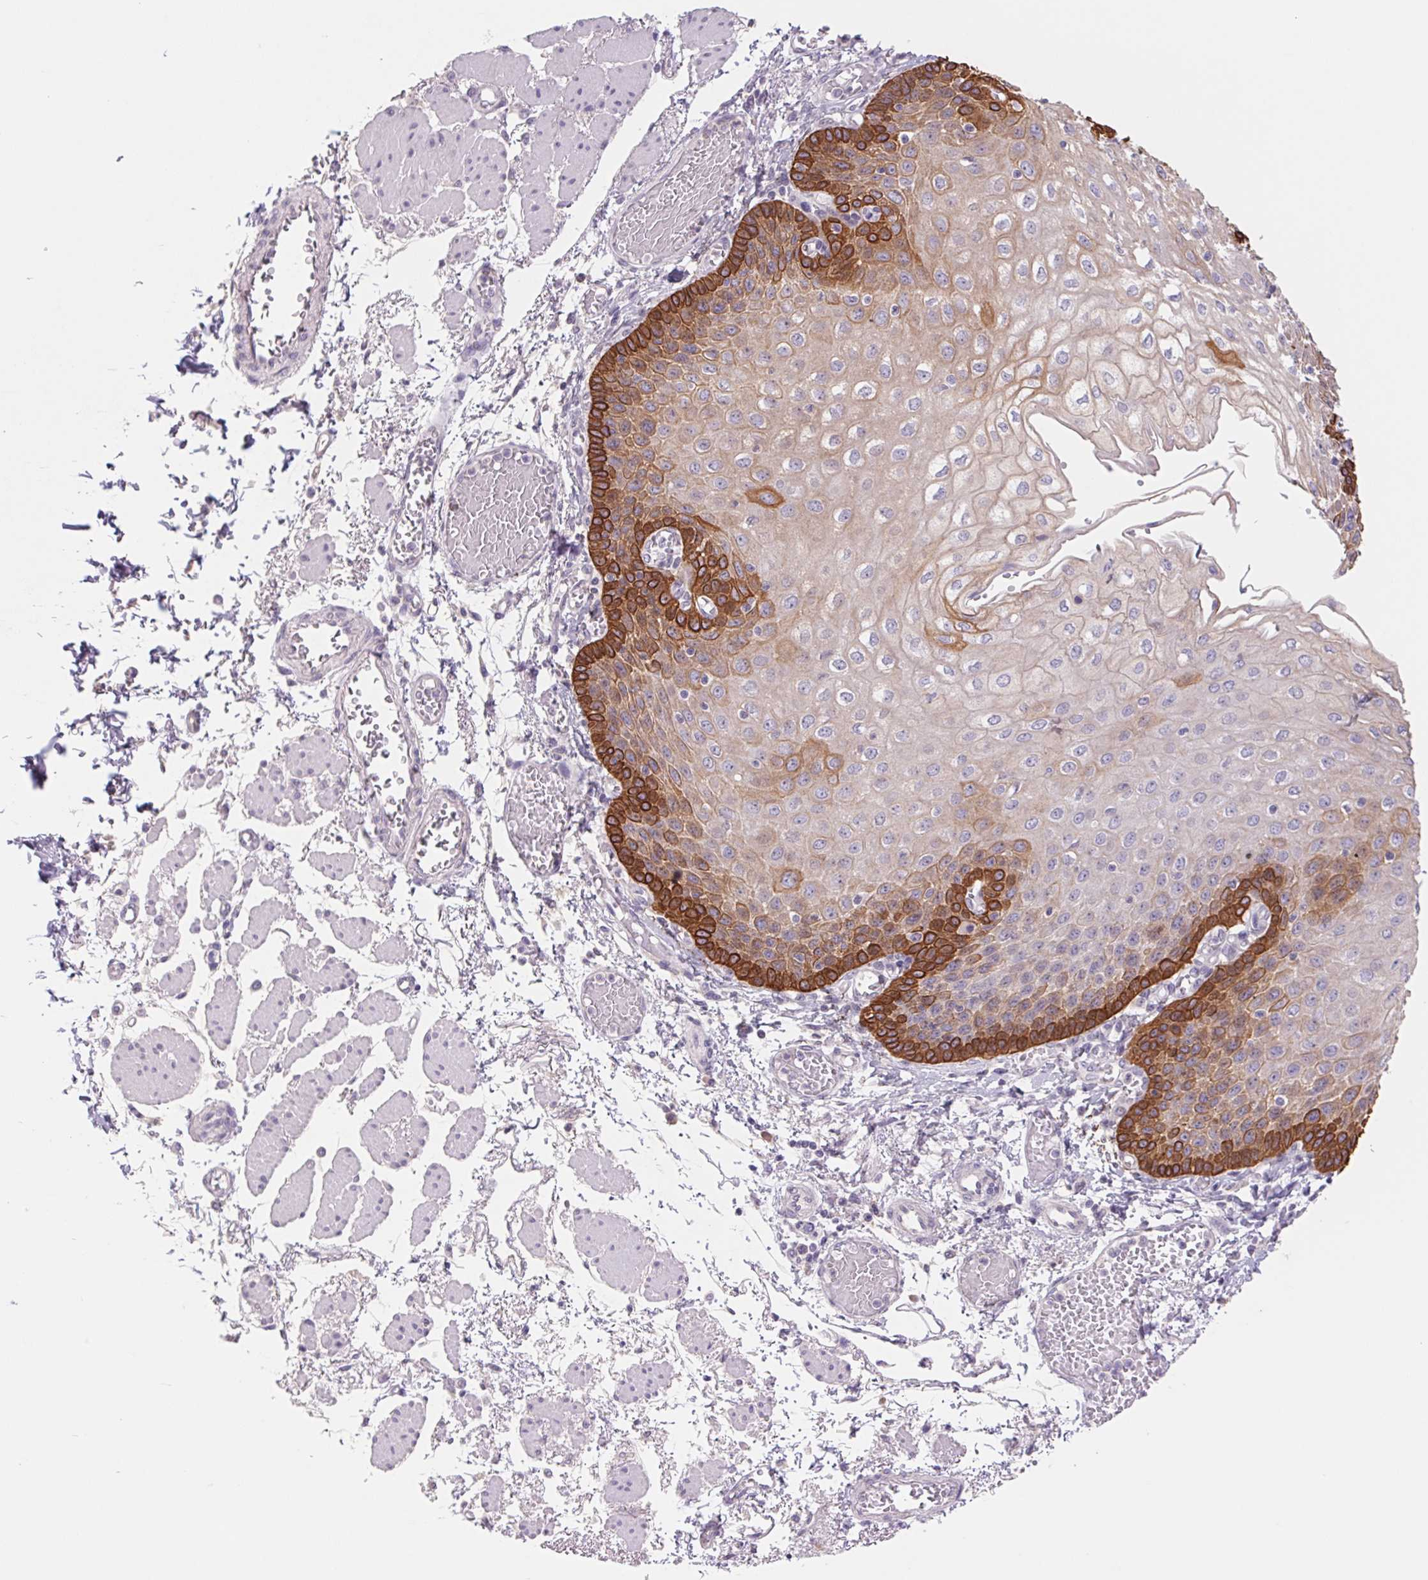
{"staining": {"intensity": "strong", "quantity": "<25%", "location": "cytoplasmic/membranous"}, "tissue": "esophagus", "cell_type": "Squamous epithelial cells", "image_type": "normal", "snomed": [{"axis": "morphology", "description": "Normal tissue, NOS"}, {"axis": "morphology", "description": "Adenocarcinoma, NOS"}, {"axis": "topography", "description": "Esophagus"}], "caption": "High-magnification brightfield microscopy of normal esophagus stained with DAB (brown) and counterstained with hematoxylin (blue). squamous epithelial cells exhibit strong cytoplasmic/membranous expression is seen in approximately<25% of cells. (IHC, brightfield microscopy, high magnification).", "gene": "PNMA8B", "patient": {"sex": "male", "age": 81}}